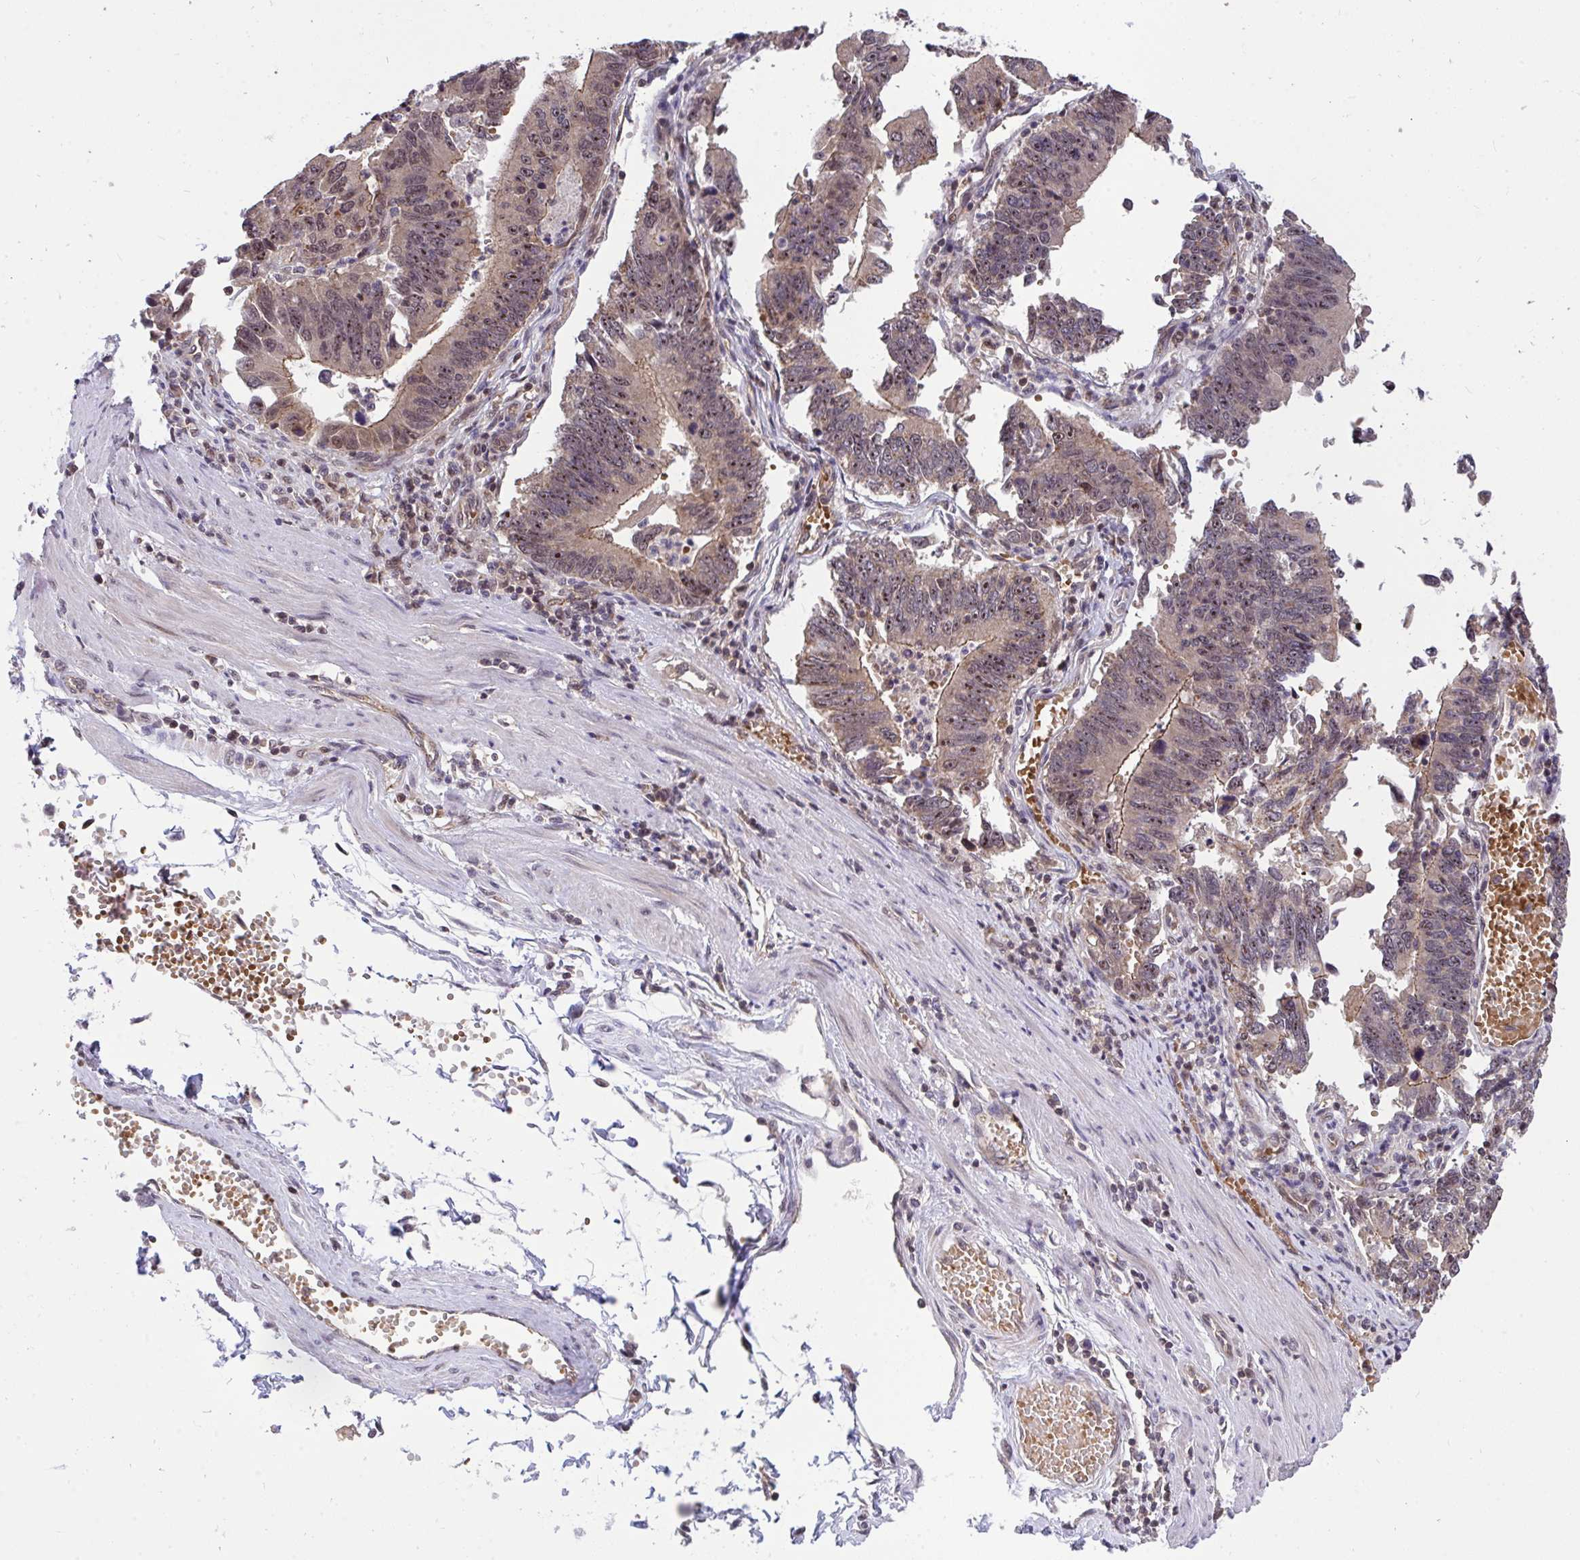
{"staining": {"intensity": "weak", "quantity": ">75%", "location": "cytoplasmic/membranous,nuclear"}, "tissue": "stomach cancer", "cell_type": "Tumor cells", "image_type": "cancer", "snomed": [{"axis": "morphology", "description": "Adenocarcinoma, NOS"}, {"axis": "topography", "description": "Stomach"}], "caption": "This photomicrograph shows immunohistochemistry (IHC) staining of human adenocarcinoma (stomach), with low weak cytoplasmic/membranous and nuclear expression in approximately >75% of tumor cells.", "gene": "PPP1CA", "patient": {"sex": "male", "age": 59}}